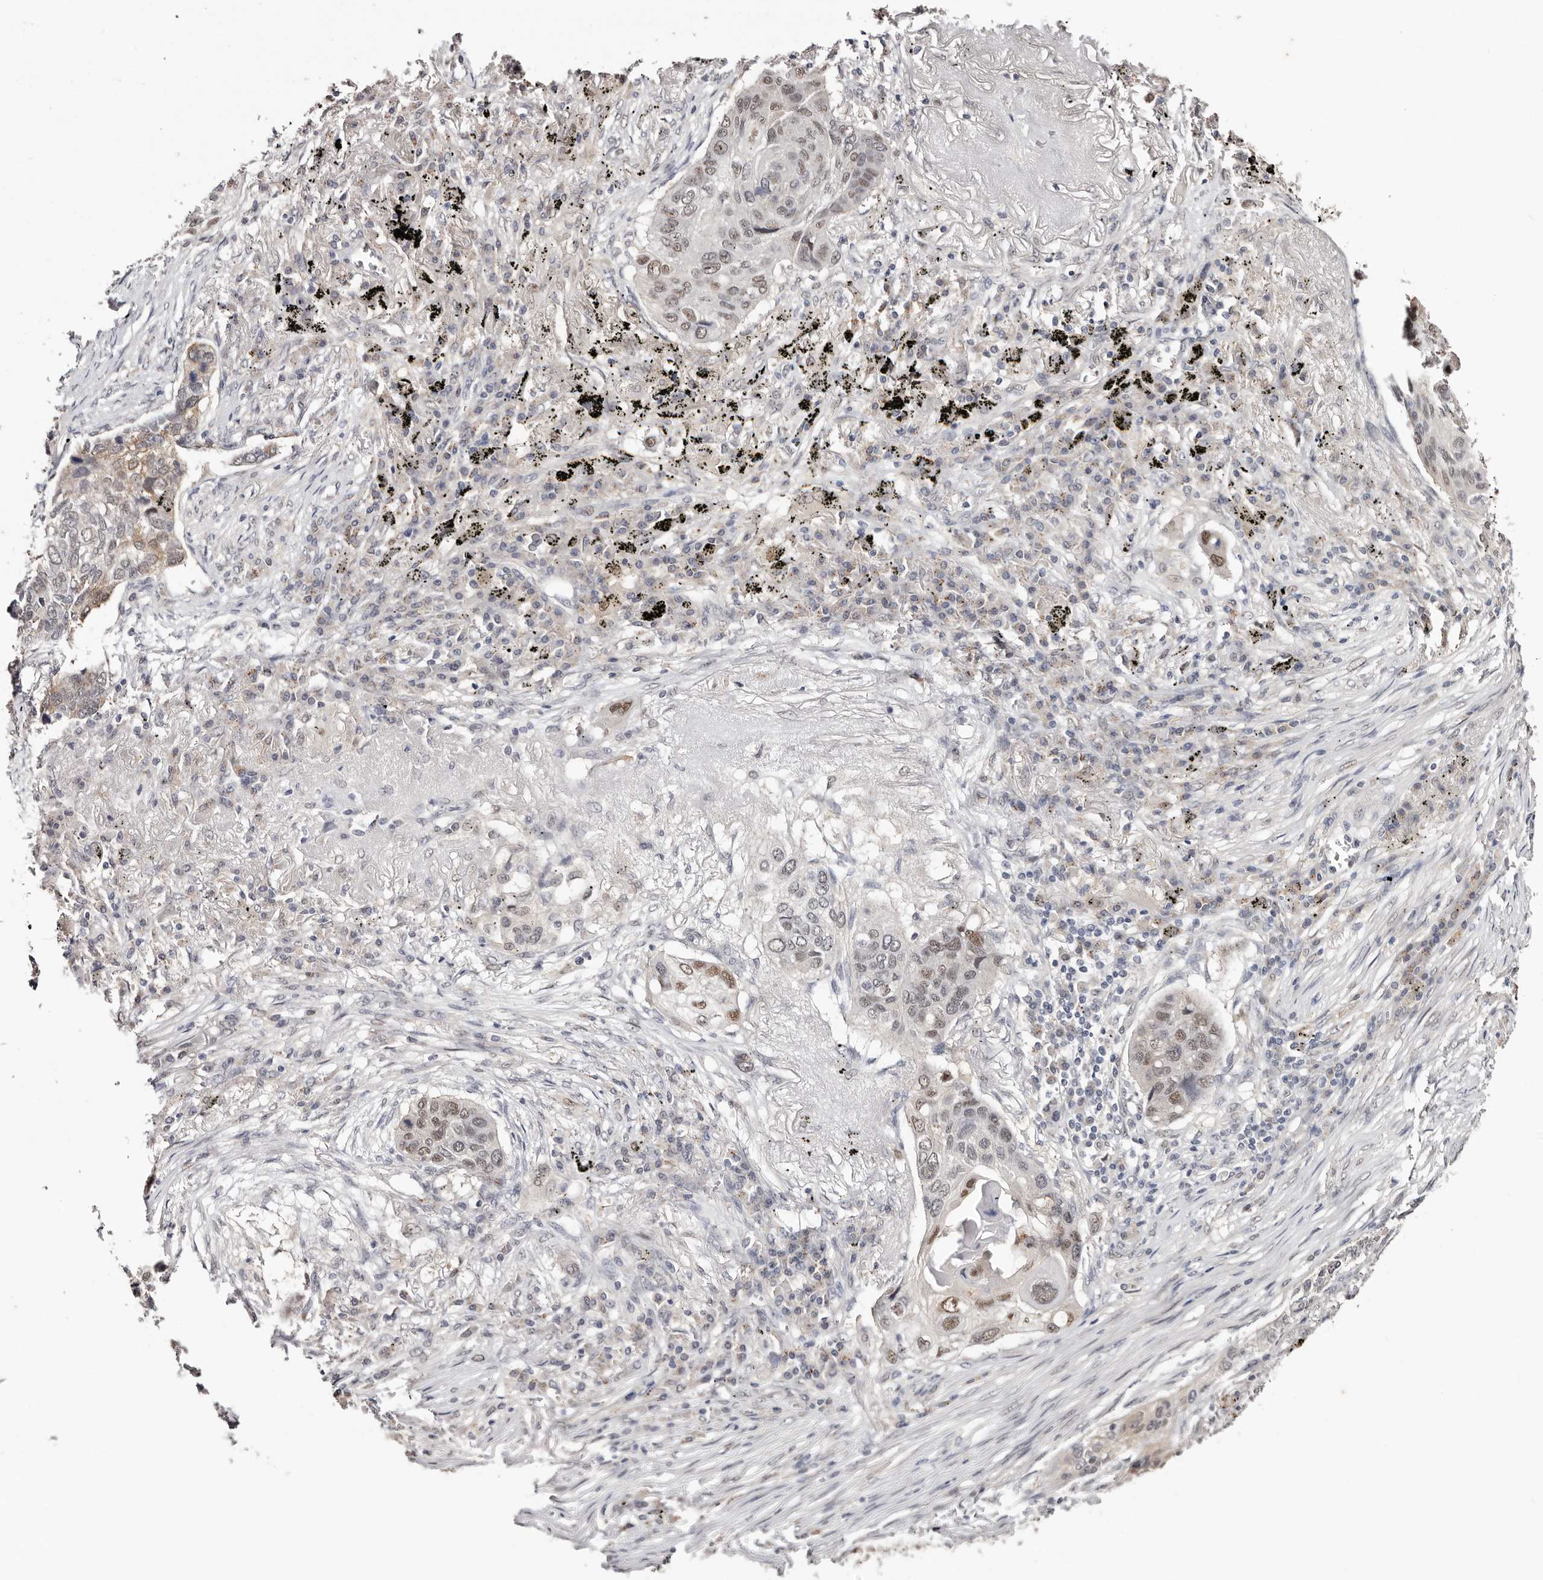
{"staining": {"intensity": "moderate", "quantity": "<25%", "location": "nuclear"}, "tissue": "lung cancer", "cell_type": "Tumor cells", "image_type": "cancer", "snomed": [{"axis": "morphology", "description": "Squamous cell carcinoma, NOS"}, {"axis": "topography", "description": "Lung"}], "caption": "The immunohistochemical stain labels moderate nuclear staining in tumor cells of lung cancer tissue. (DAB = brown stain, brightfield microscopy at high magnification).", "gene": "TYW3", "patient": {"sex": "female", "age": 63}}